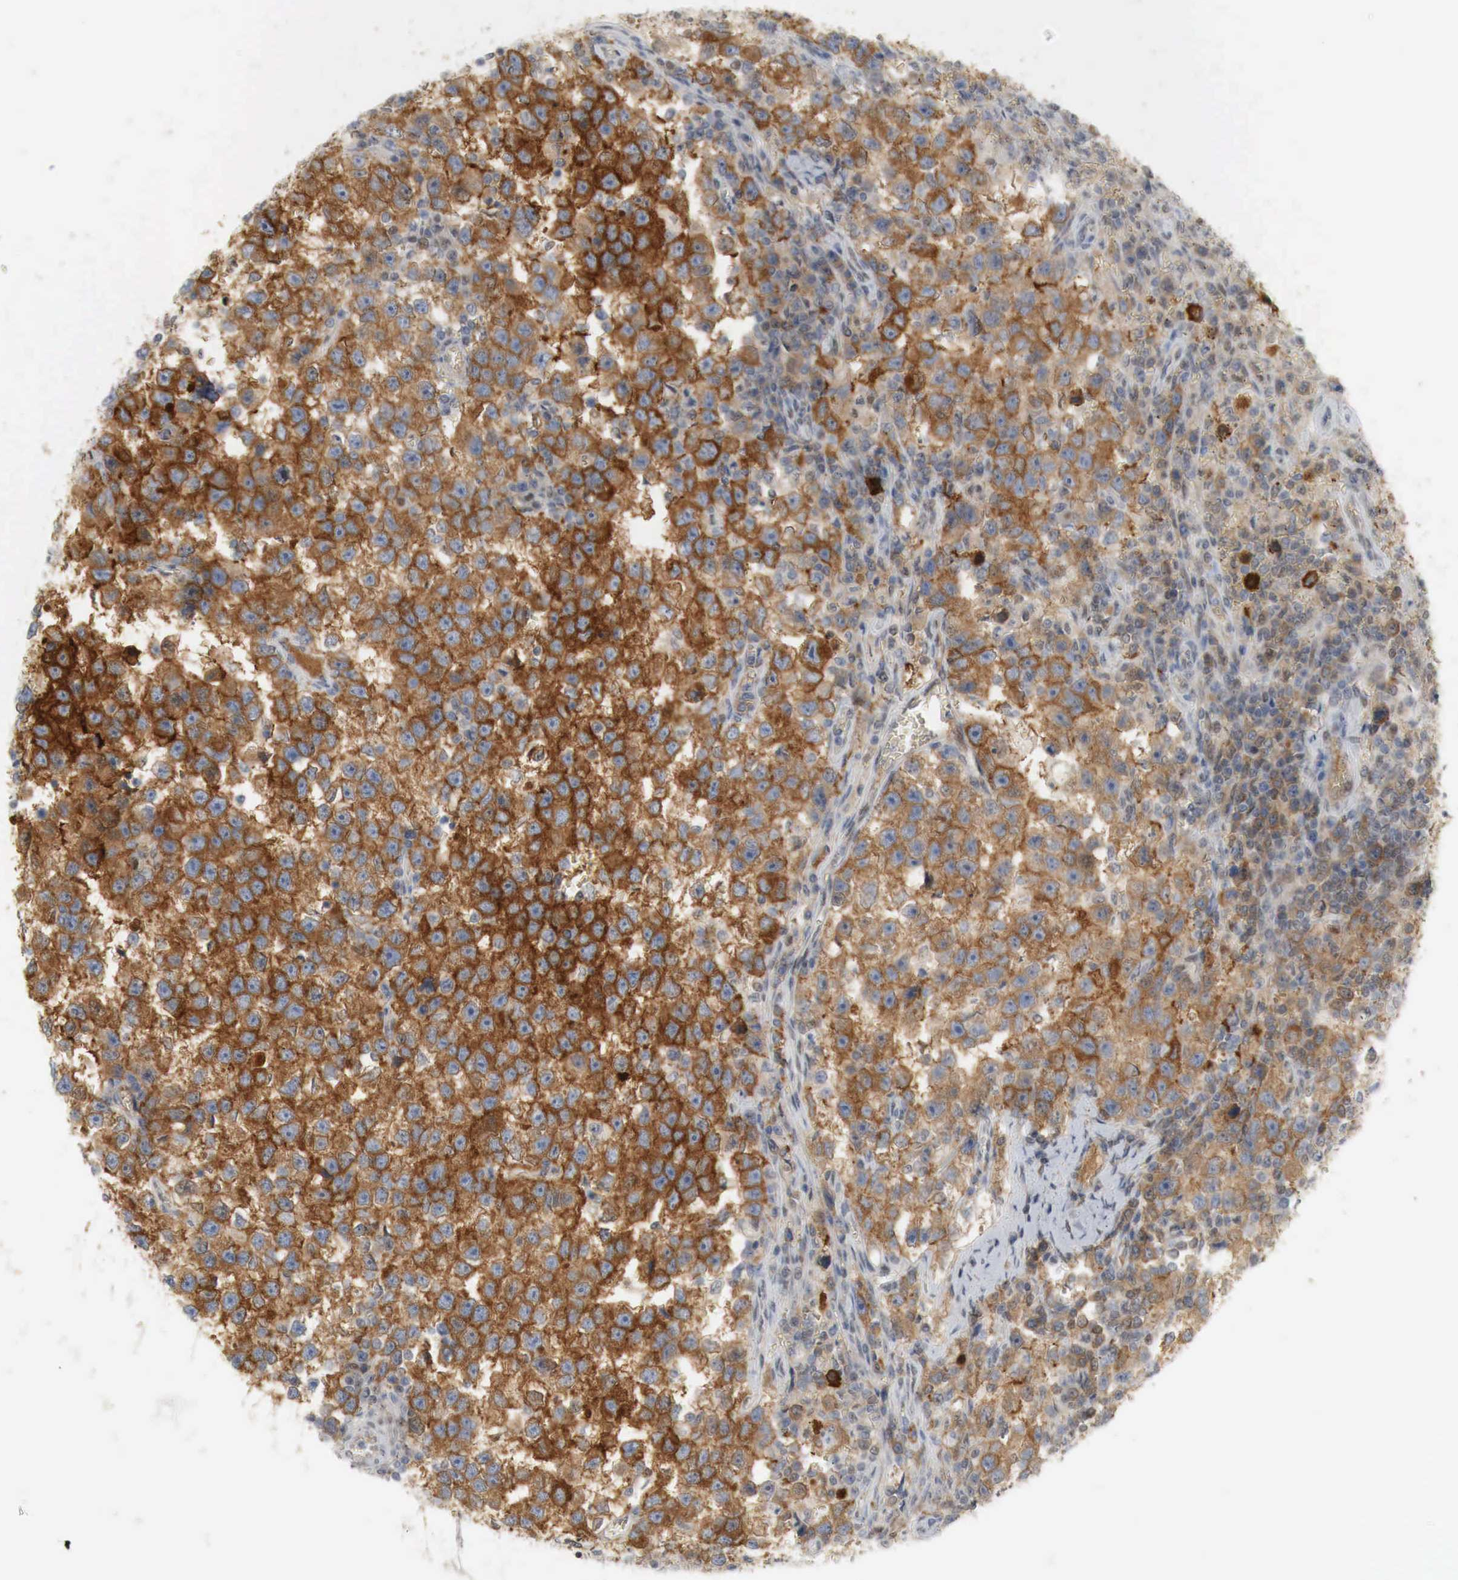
{"staining": {"intensity": "strong", "quantity": ">75%", "location": "cytoplasmic/membranous"}, "tissue": "testis cancer", "cell_type": "Tumor cells", "image_type": "cancer", "snomed": [{"axis": "morphology", "description": "Seminoma, NOS"}, {"axis": "topography", "description": "Testis"}], "caption": "Tumor cells demonstrate high levels of strong cytoplasmic/membranous staining in approximately >75% of cells in seminoma (testis). The staining was performed using DAB, with brown indicating positive protein expression. Nuclei are stained blue with hematoxylin.", "gene": "MYC", "patient": {"sex": "male", "age": 33}}